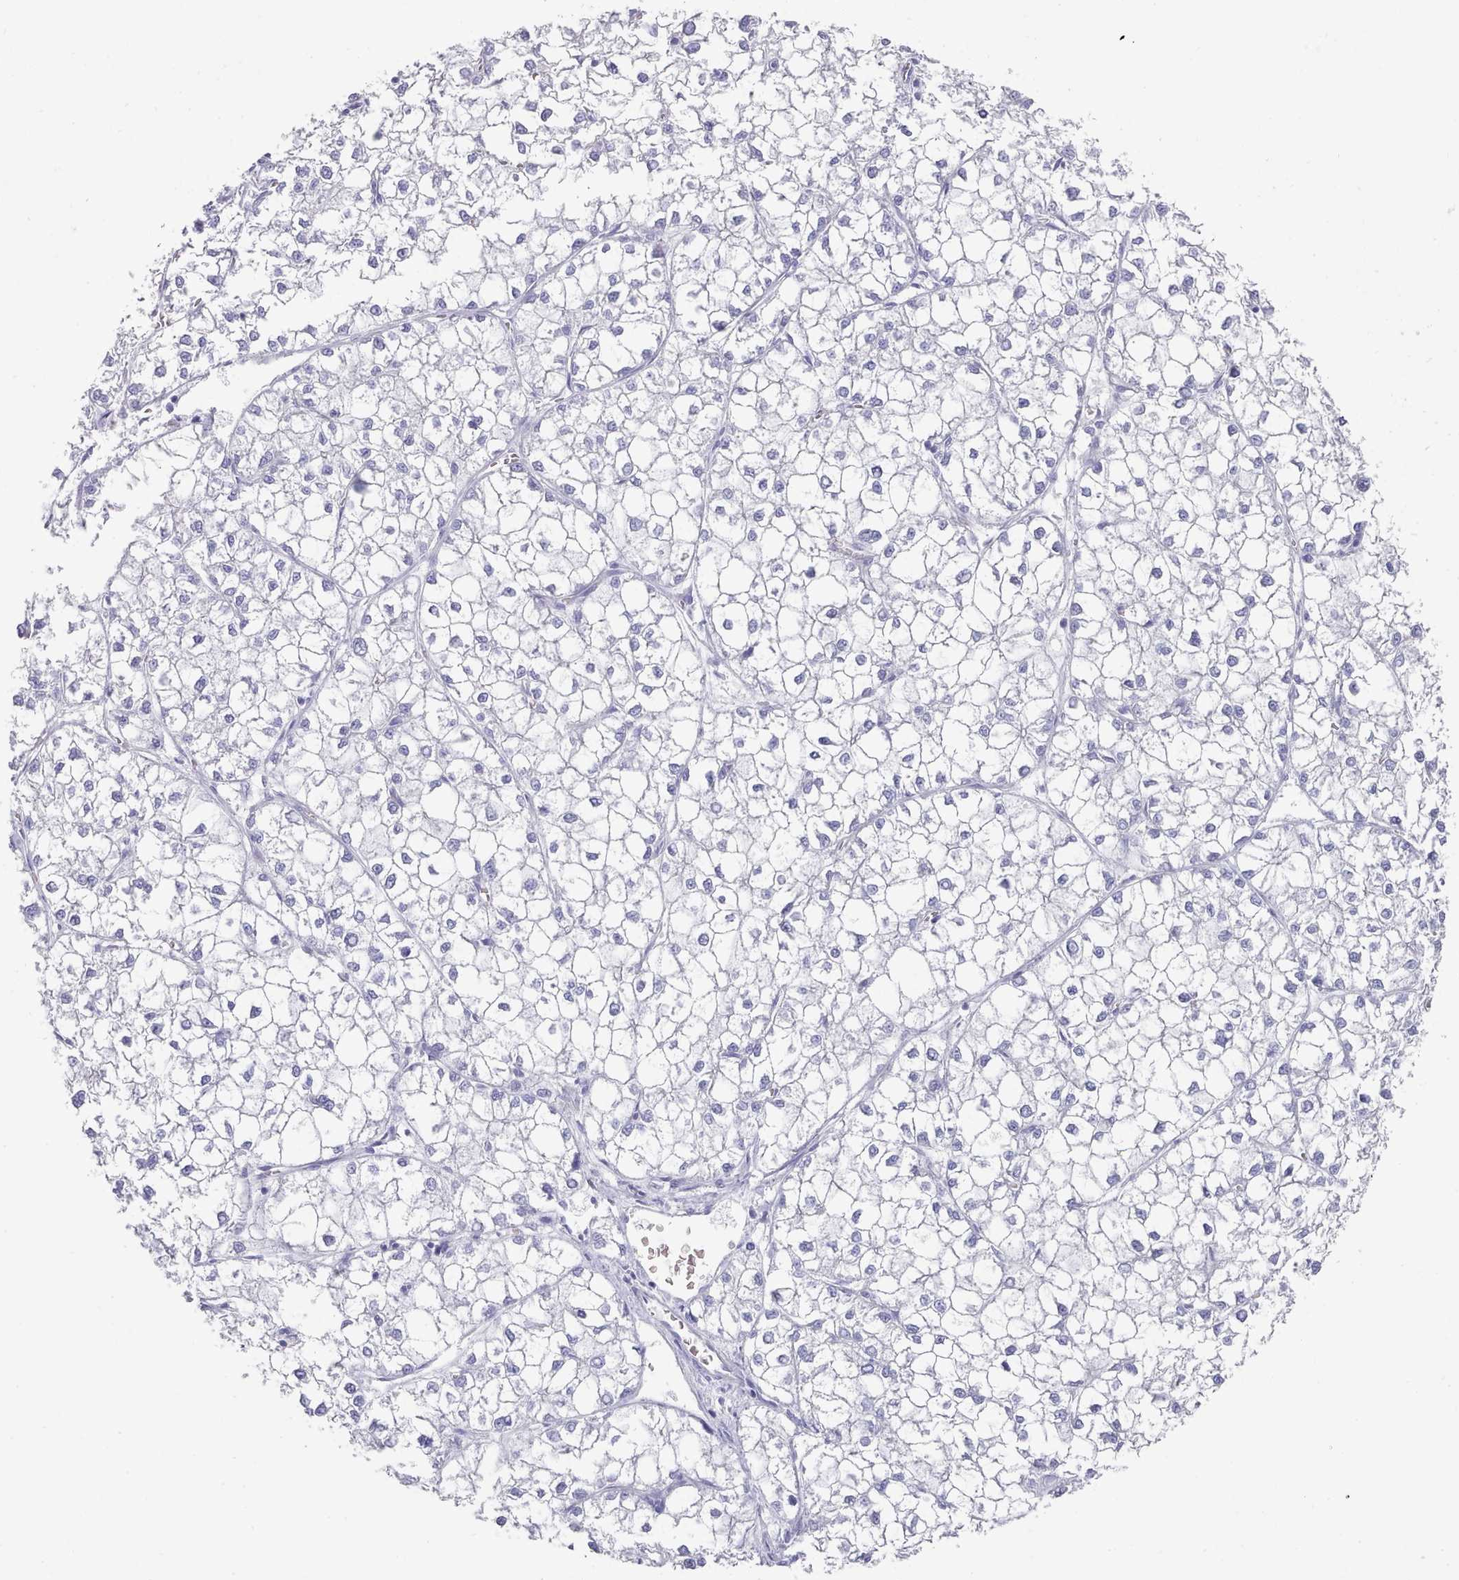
{"staining": {"intensity": "negative", "quantity": "none", "location": "none"}, "tissue": "liver cancer", "cell_type": "Tumor cells", "image_type": "cancer", "snomed": [{"axis": "morphology", "description": "Carcinoma, Hepatocellular, NOS"}, {"axis": "topography", "description": "Liver"}], "caption": "Tumor cells are negative for brown protein staining in liver cancer (hepatocellular carcinoma).", "gene": "LRRC37A", "patient": {"sex": "female", "age": 43}}